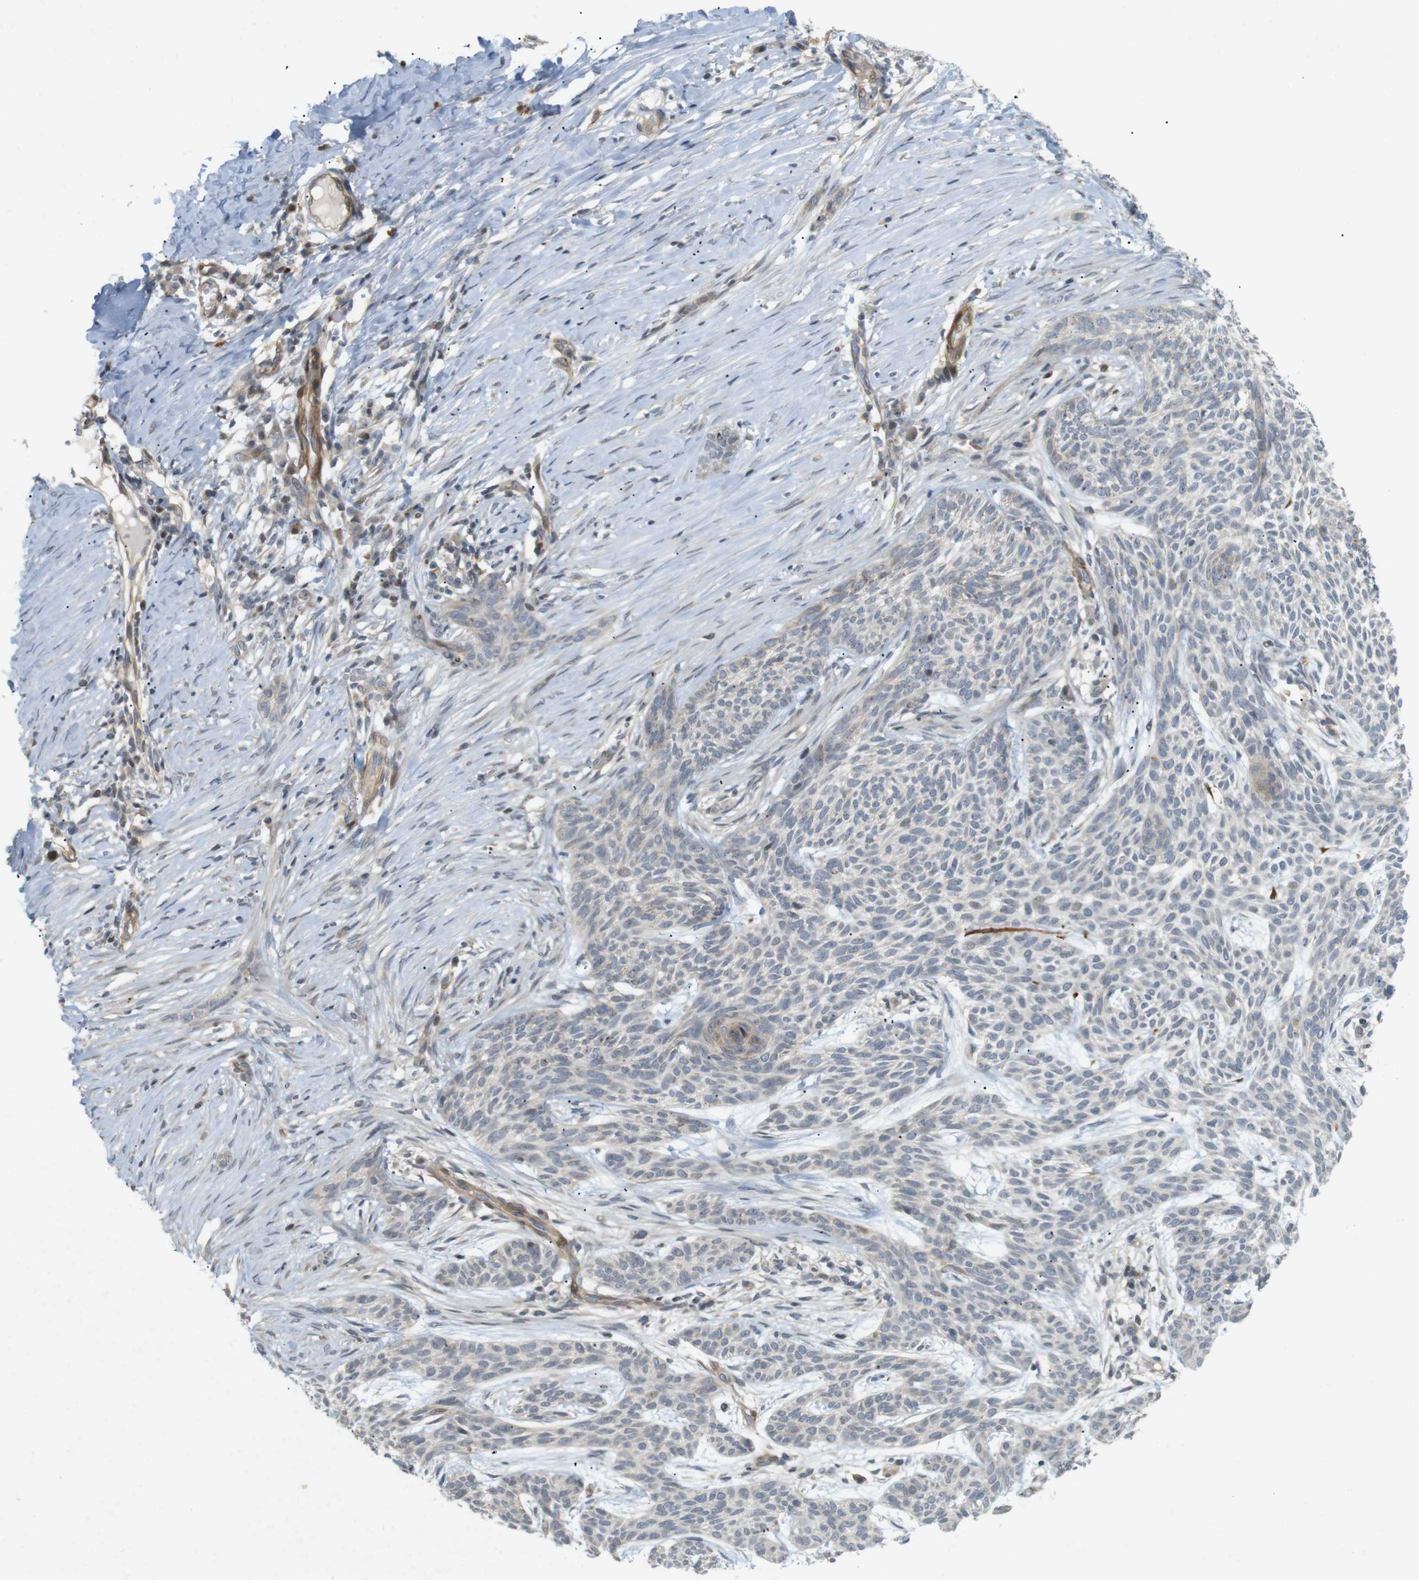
{"staining": {"intensity": "weak", "quantity": "25%-75%", "location": "cytoplasmic/membranous"}, "tissue": "skin cancer", "cell_type": "Tumor cells", "image_type": "cancer", "snomed": [{"axis": "morphology", "description": "Basal cell carcinoma"}, {"axis": "topography", "description": "Skin"}], "caption": "IHC photomicrograph of neoplastic tissue: human basal cell carcinoma (skin) stained using IHC exhibits low levels of weak protein expression localized specifically in the cytoplasmic/membranous of tumor cells, appearing as a cytoplasmic/membranous brown color.", "gene": "PPP1R14A", "patient": {"sex": "female", "age": 59}}